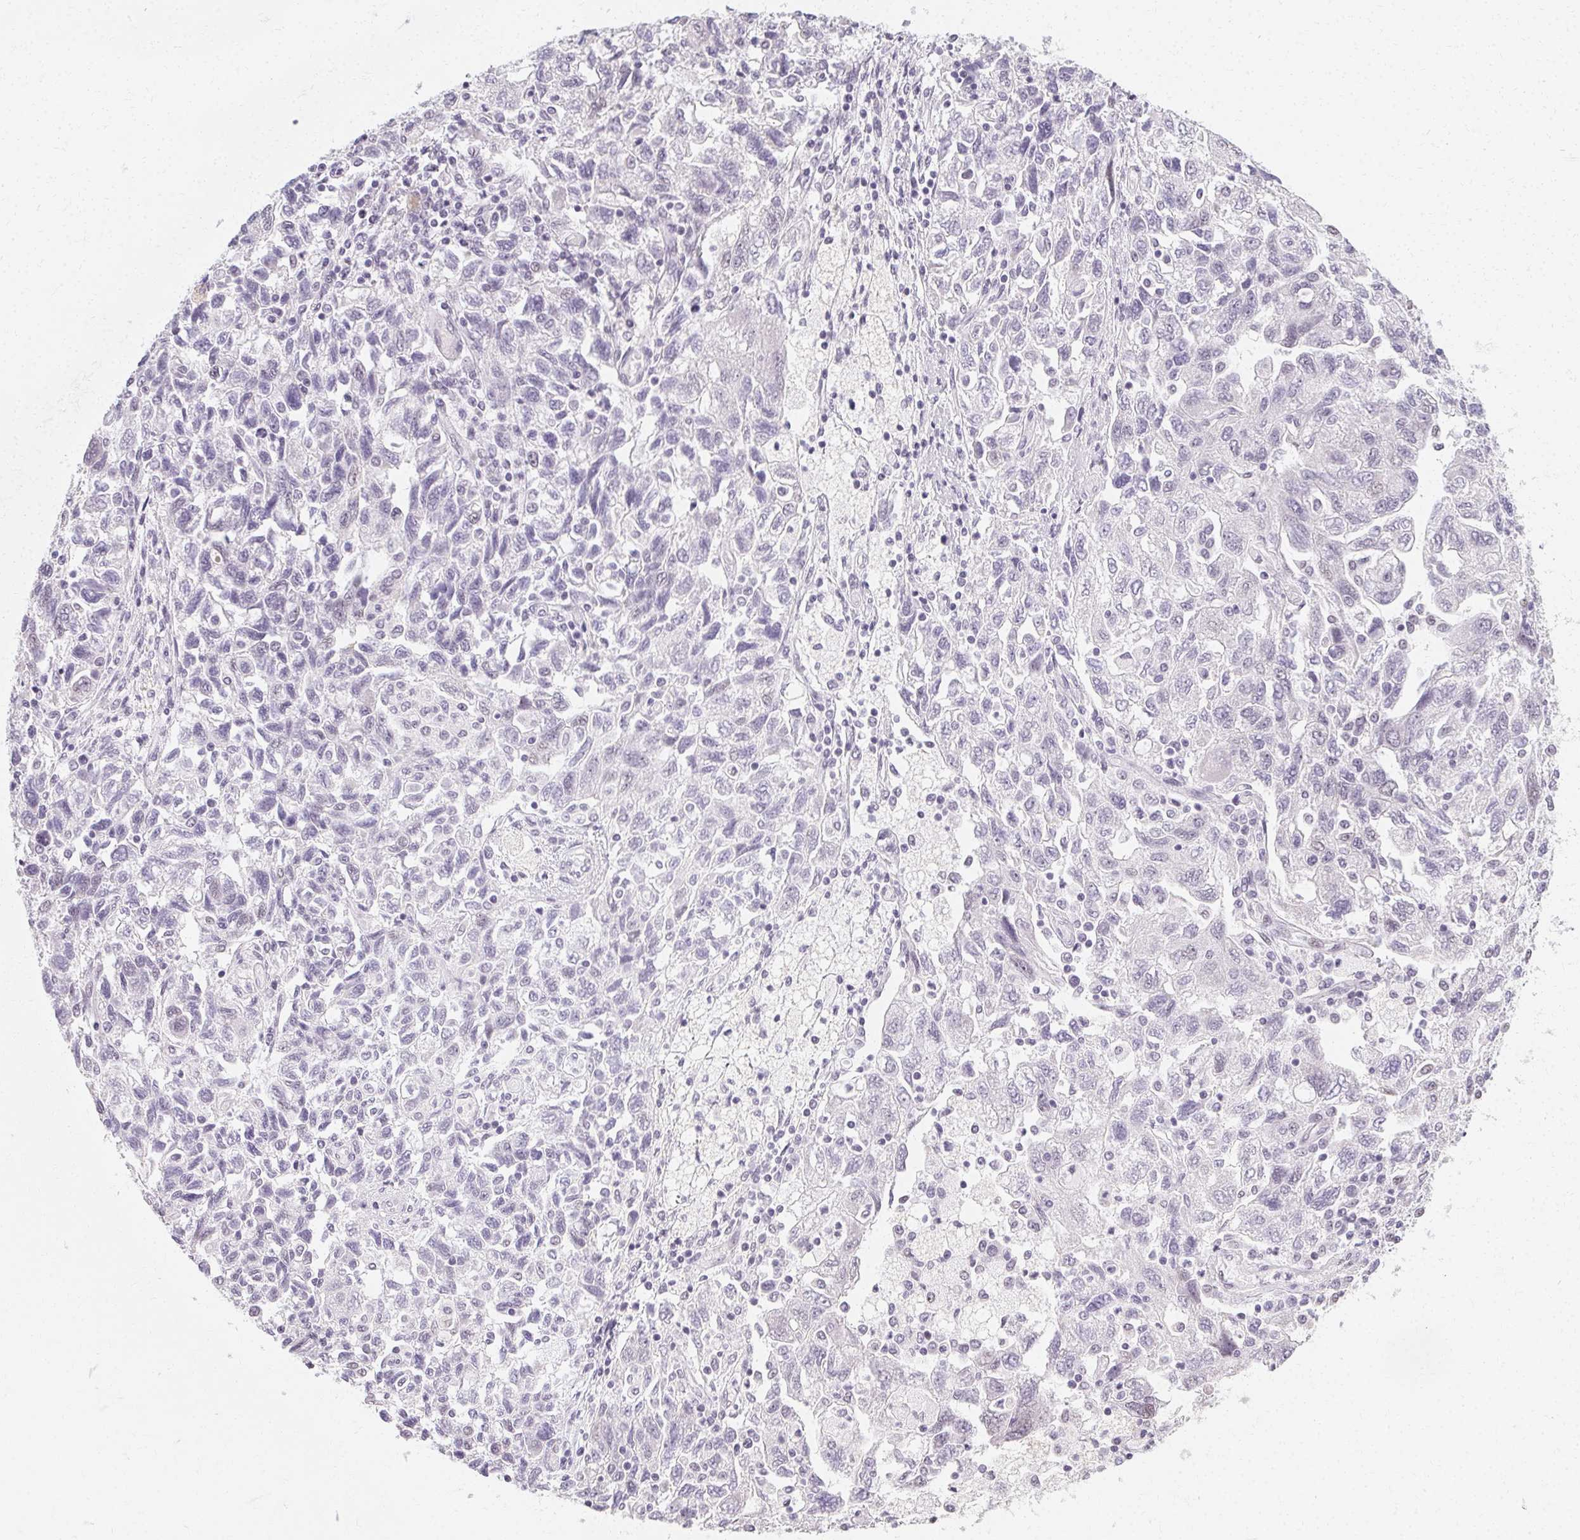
{"staining": {"intensity": "negative", "quantity": "none", "location": "none"}, "tissue": "ovarian cancer", "cell_type": "Tumor cells", "image_type": "cancer", "snomed": [{"axis": "morphology", "description": "Carcinoma, NOS"}, {"axis": "morphology", "description": "Cystadenocarcinoma, serous, NOS"}, {"axis": "topography", "description": "Ovary"}], "caption": "Immunohistochemistry histopathology image of neoplastic tissue: ovarian serous cystadenocarcinoma stained with DAB shows no significant protein expression in tumor cells.", "gene": "SYNPR", "patient": {"sex": "female", "age": 69}}